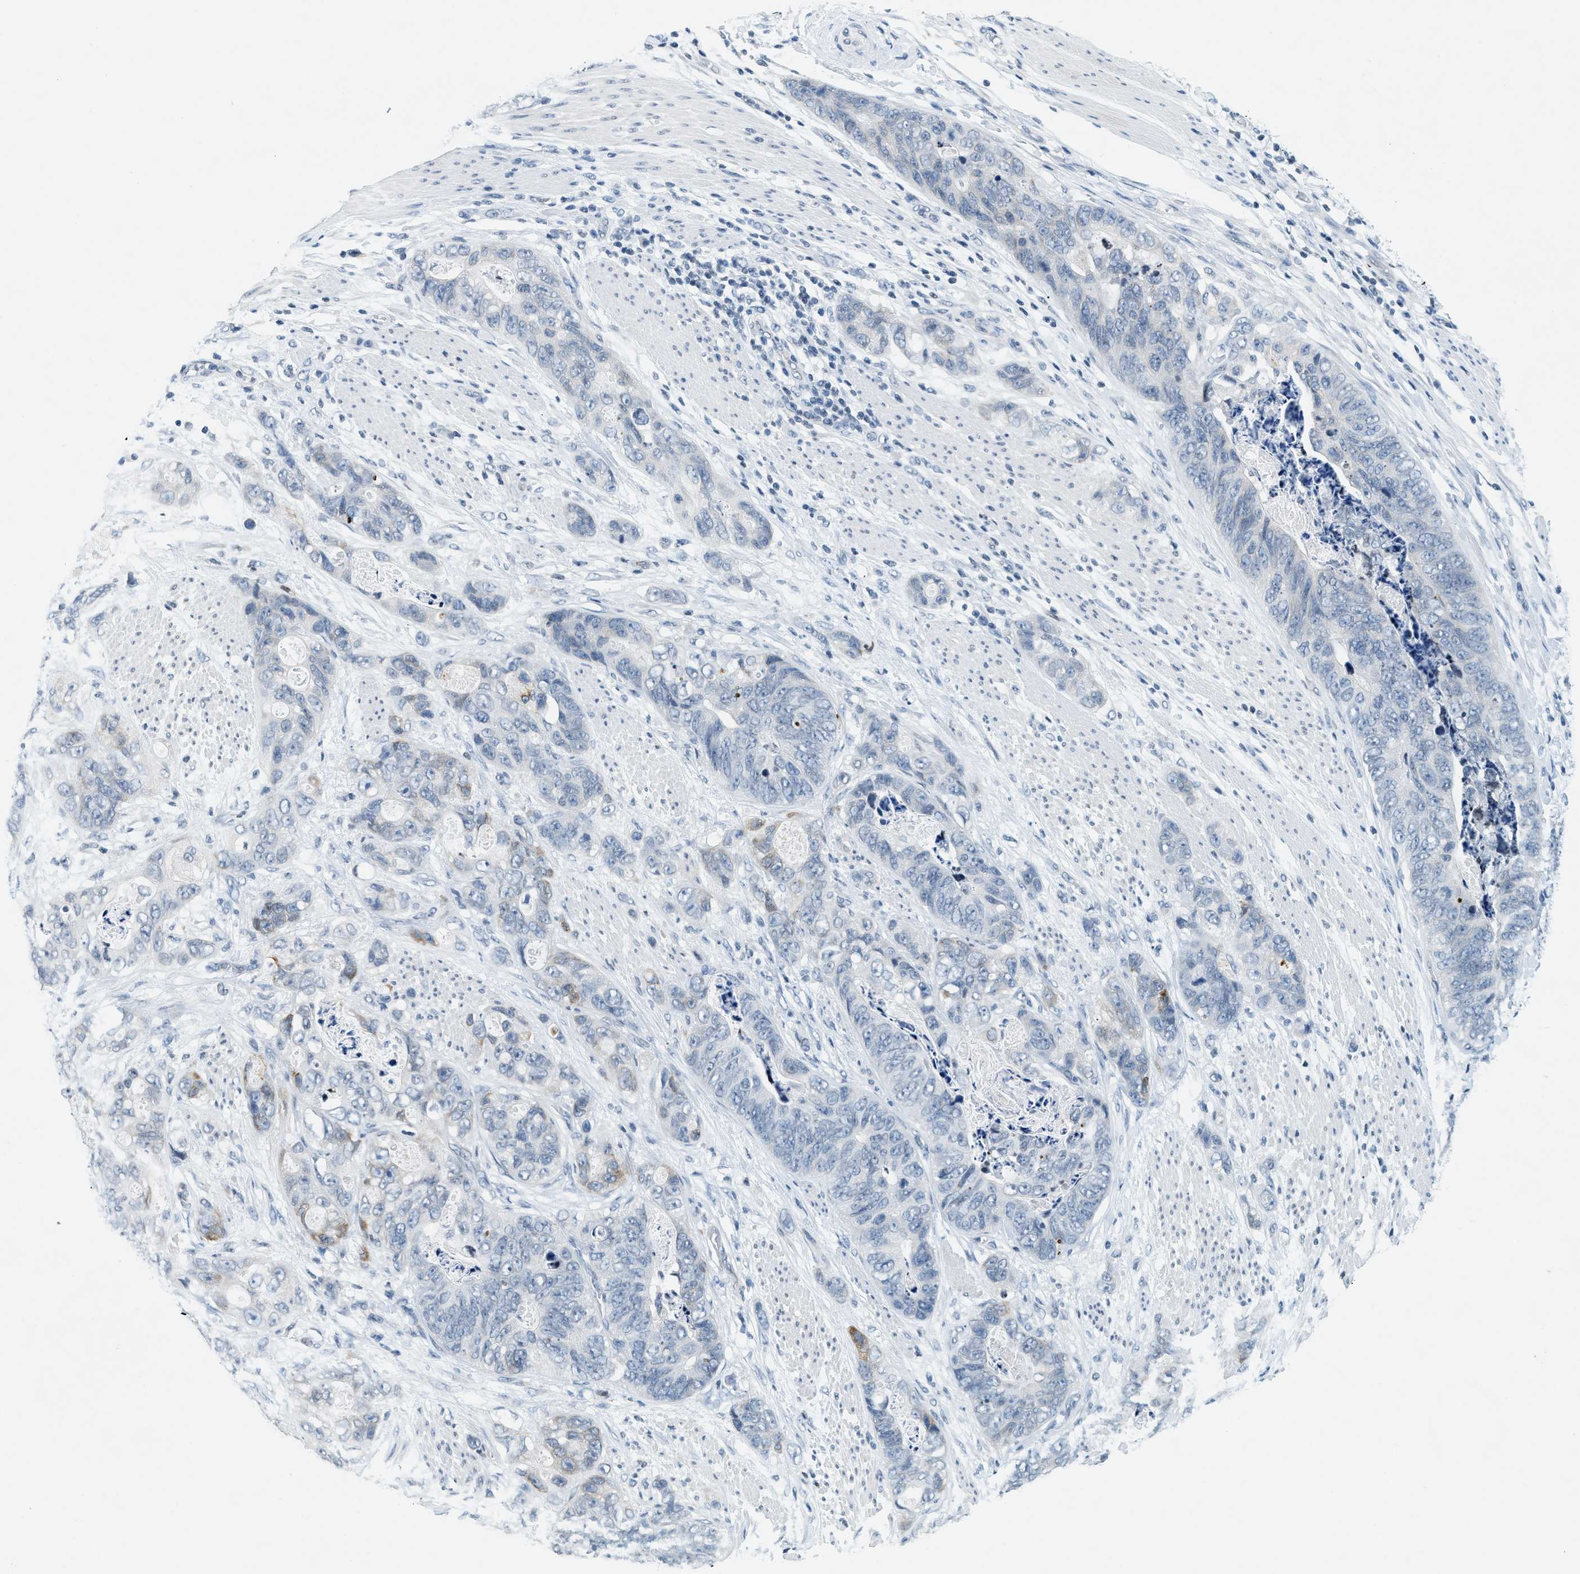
{"staining": {"intensity": "moderate", "quantity": "<25%", "location": "cytoplasmic/membranous"}, "tissue": "stomach cancer", "cell_type": "Tumor cells", "image_type": "cancer", "snomed": [{"axis": "morphology", "description": "Adenocarcinoma, NOS"}, {"axis": "topography", "description": "Stomach"}], "caption": "A photomicrograph of human stomach cancer stained for a protein exhibits moderate cytoplasmic/membranous brown staining in tumor cells.", "gene": "UVRAG", "patient": {"sex": "female", "age": 89}}